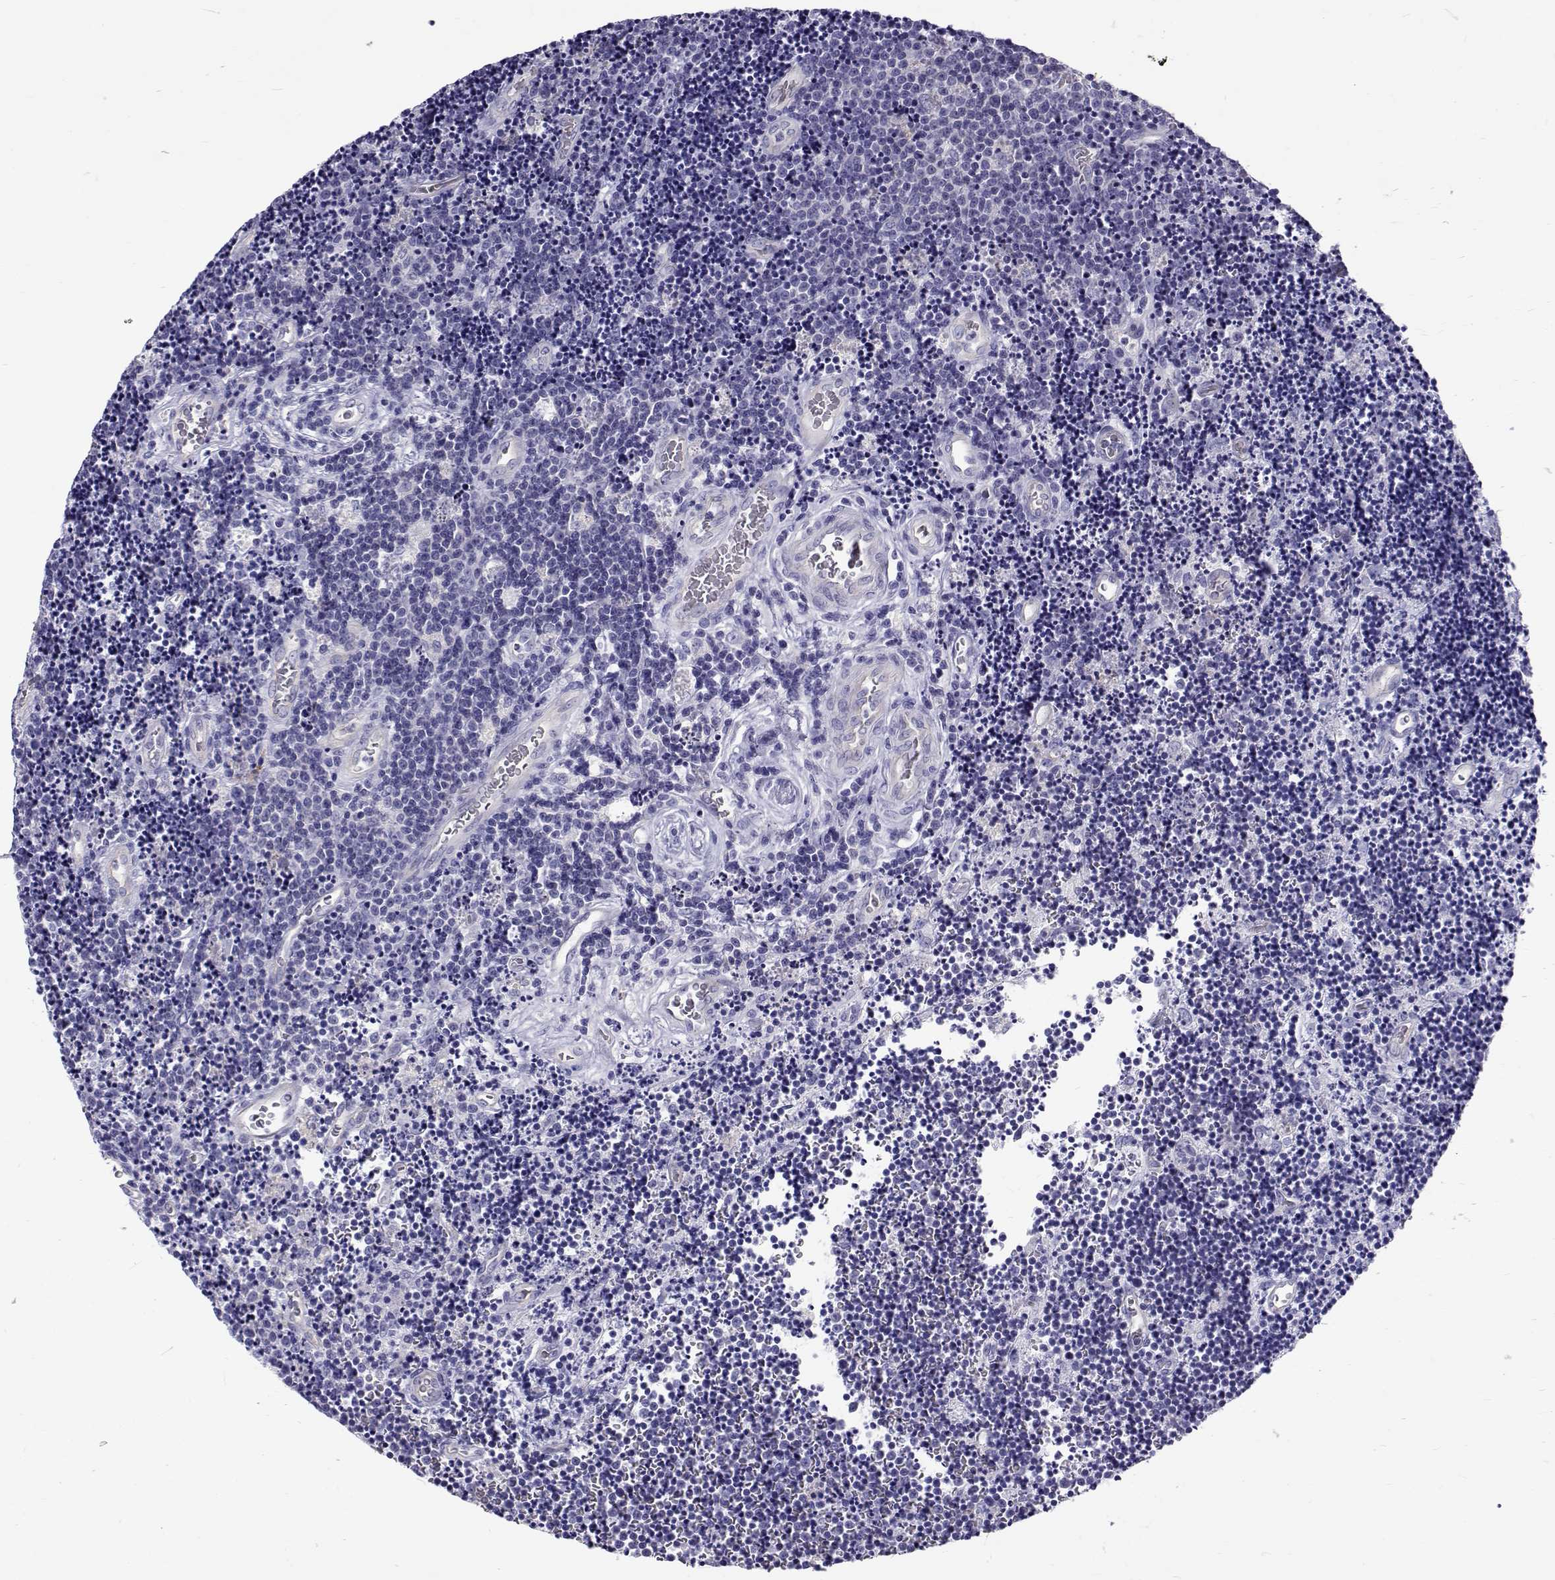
{"staining": {"intensity": "negative", "quantity": "none", "location": "none"}, "tissue": "lymphoma", "cell_type": "Tumor cells", "image_type": "cancer", "snomed": [{"axis": "morphology", "description": "Malignant lymphoma, non-Hodgkin's type, Low grade"}, {"axis": "topography", "description": "Brain"}], "caption": "The immunohistochemistry histopathology image has no significant positivity in tumor cells of malignant lymphoma, non-Hodgkin's type (low-grade) tissue.", "gene": "IGSF1", "patient": {"sex": "female", "age": 66}}